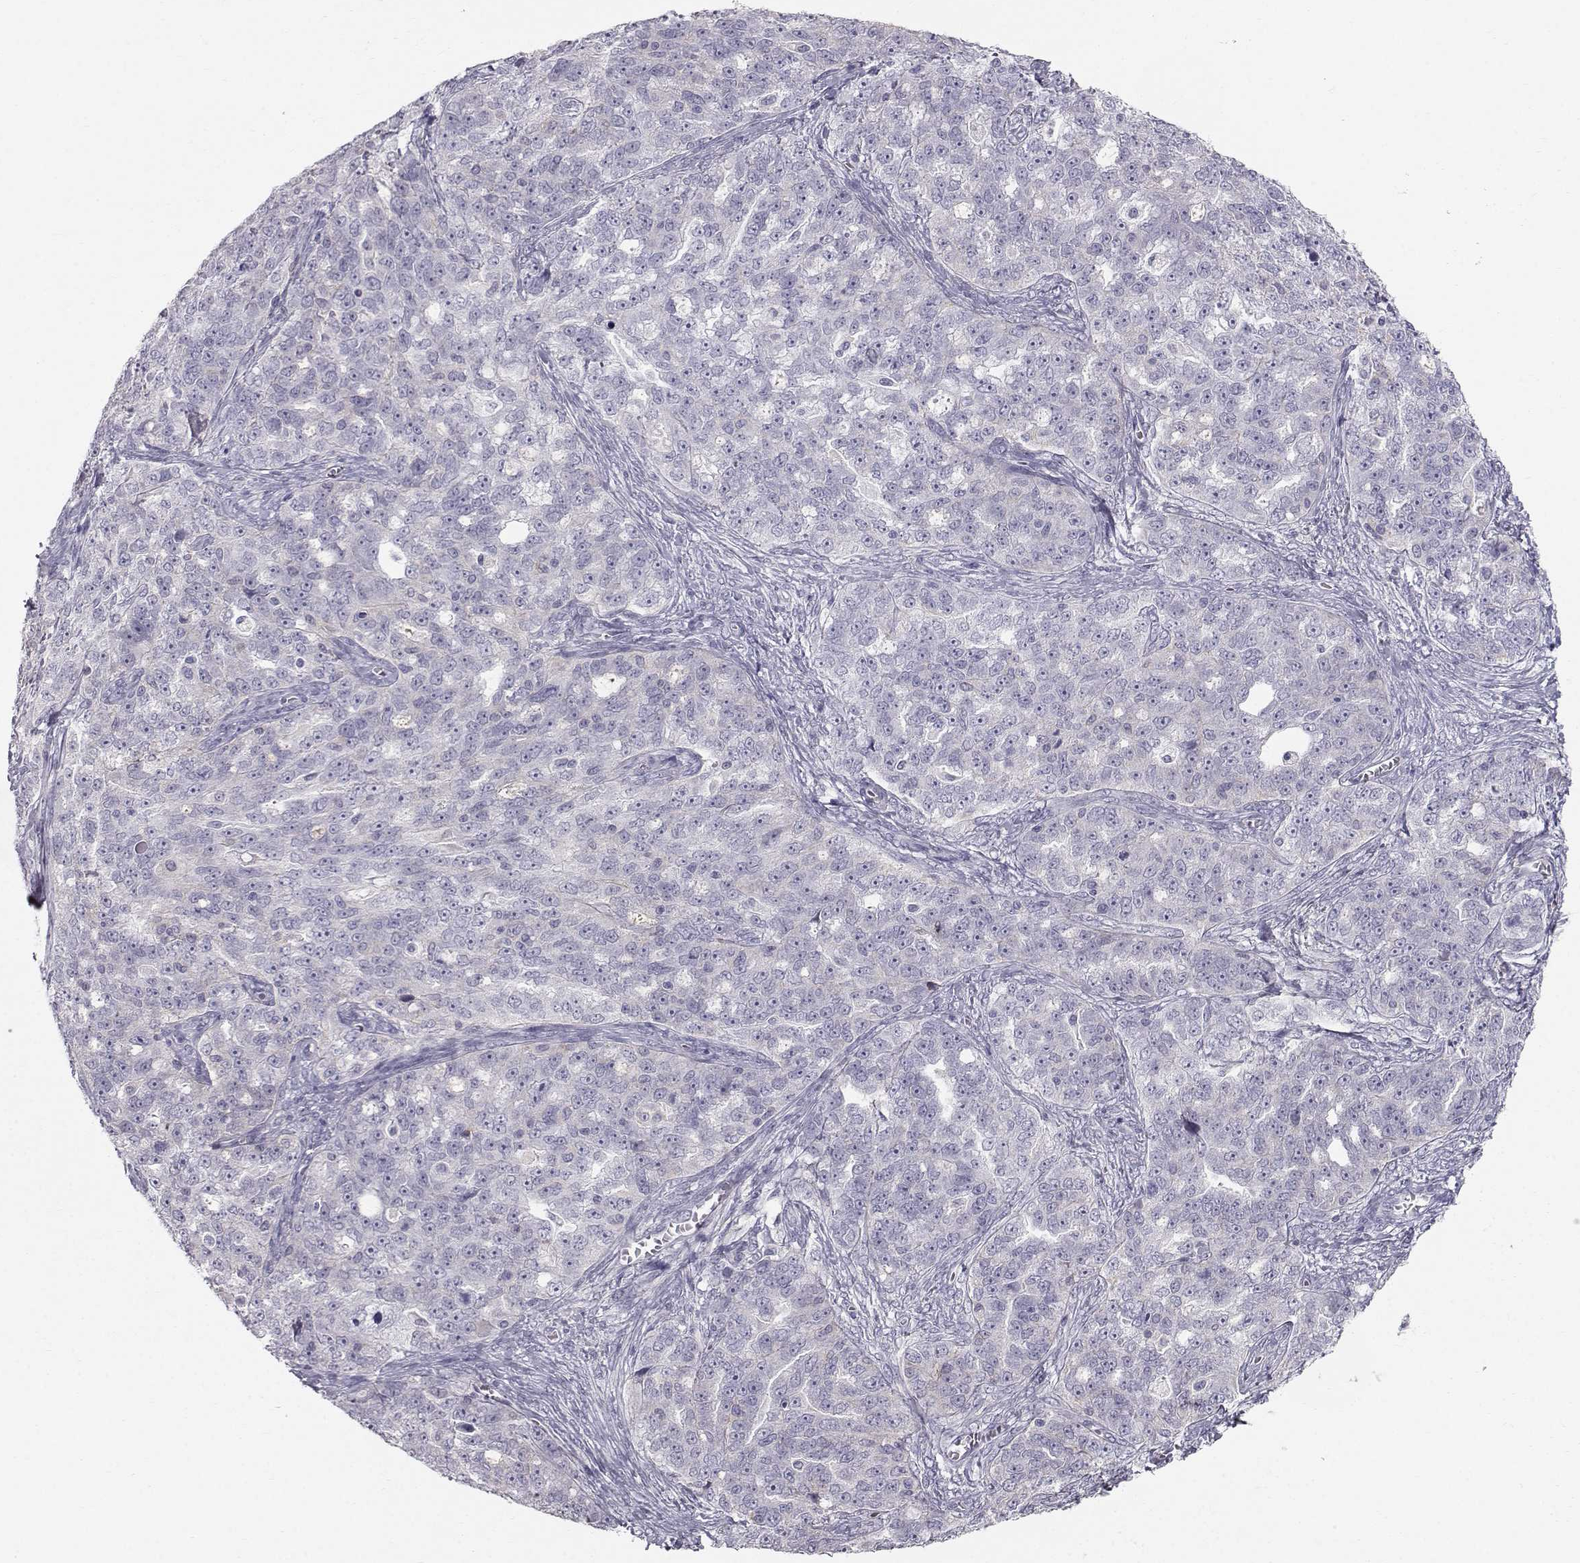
{"staining": {"intensity": "negative", "quantity": "none", "location": "none"}, "tissue": "ovarian cancer", "cell_type": "Tumor cells", "image_type": "cancer", "snomed": [{"axis": "morphology", "description": "Cystadenocarcinoma, serous, NOS"}, {"axis": "topography", "description": "Ovary"}], "caption": "IHC histopathology image of human ovarian serous cystadenocarcinoma stained for a protein (brown), which exhibits no expression in tumor cells. (DAB (3,3'-diaminobenzidine) immunohistochemistry (IHC) visualized using brightfield microscopy, high magnification).", "gene": "SPDYE4", "patient": {"sex": "female", "age": 51}}